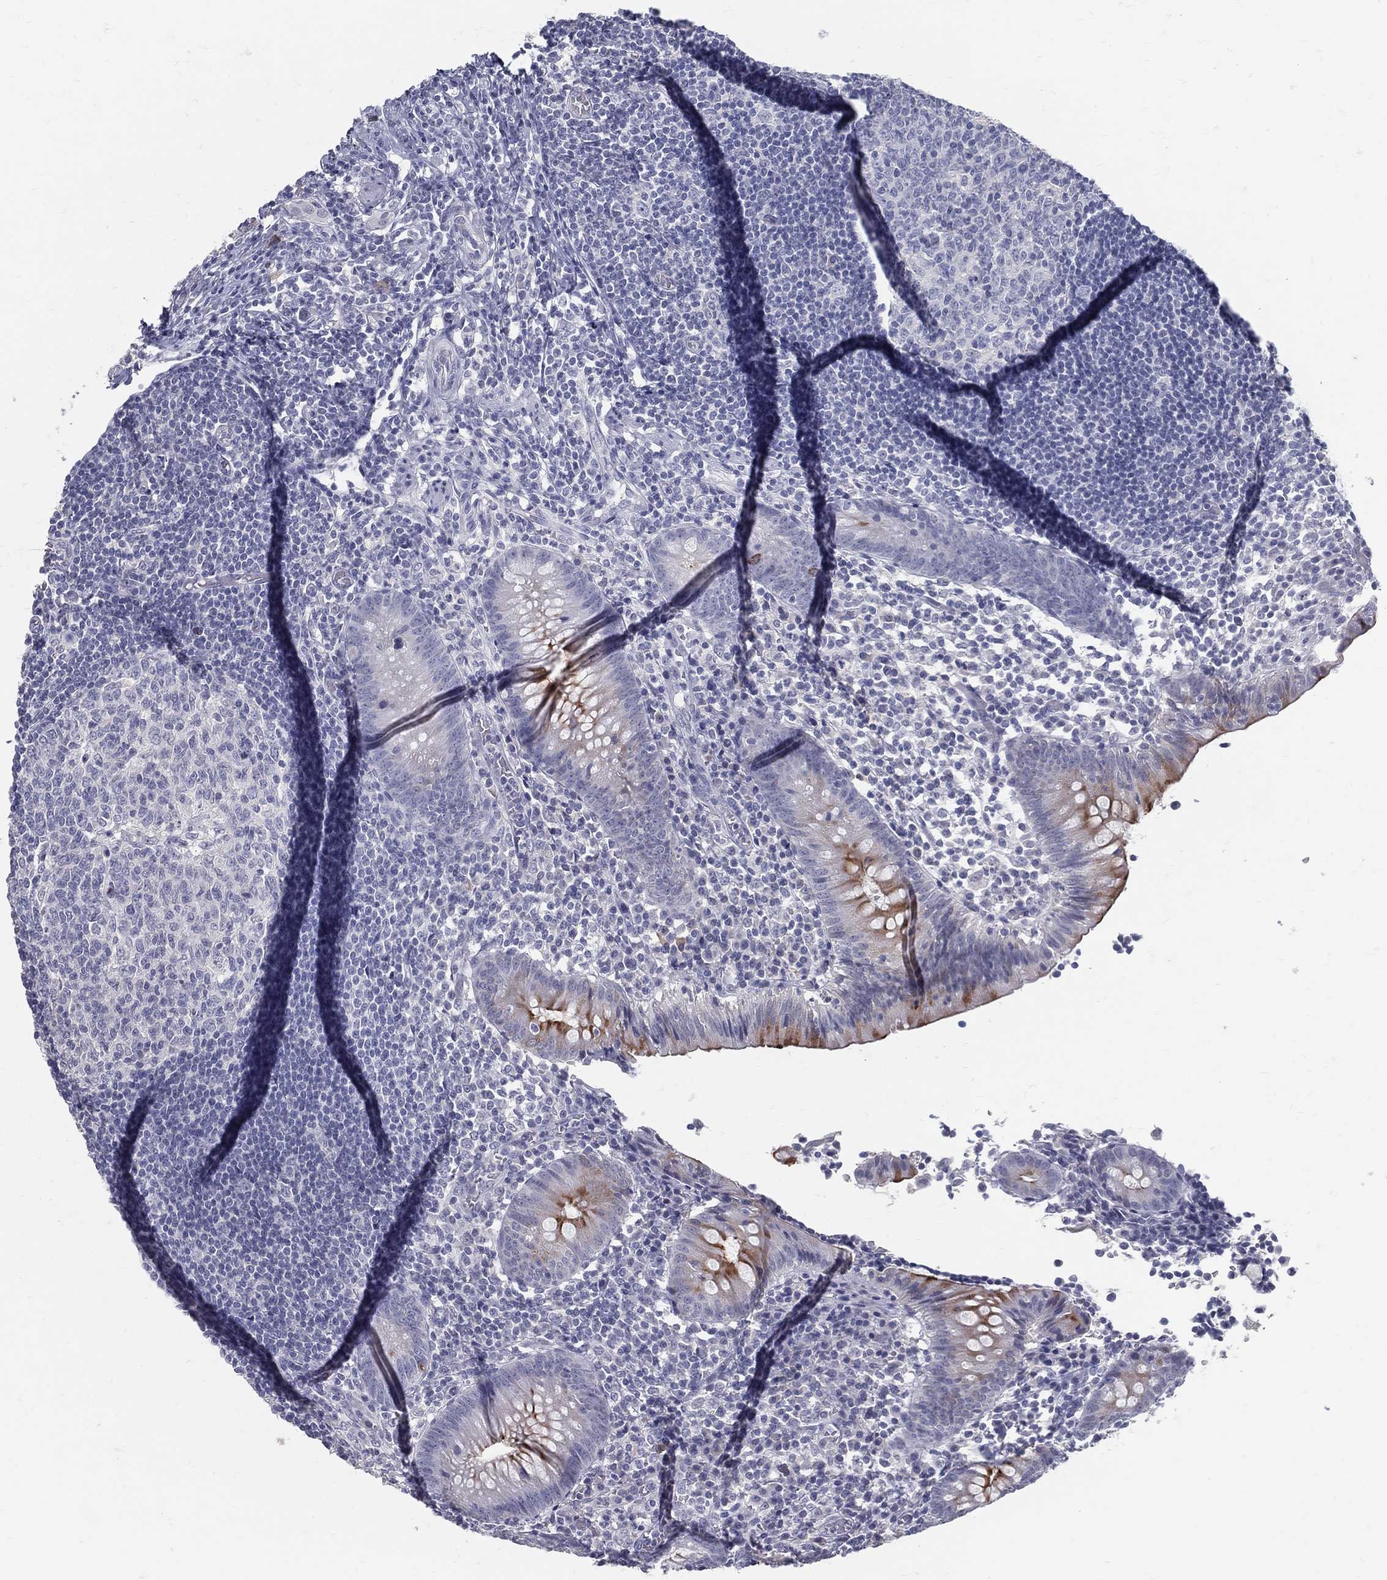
{"staining": {"intensity": "moderate", "quantity": "<25%", "location": "cytoplasmic/membranous"}, "tissue": "appendix", "cell_type": "Glandular cells", "image_type": "normal", "snomed": [{"axis": "morphology", "description": "Normal tissue, NOS"}, {"axis": "topography", "description": "Appendix"}], "caption": "Immunohistochemical staining of benign human appendix demonstrates low levels of moderate cytoplasmic/membranous positivity in about <25% of glandular cells. (IHC, brightfield microscopy, high magnification).", "gene": "ACE2", "patient": {"sex": "female", "age": 40}}